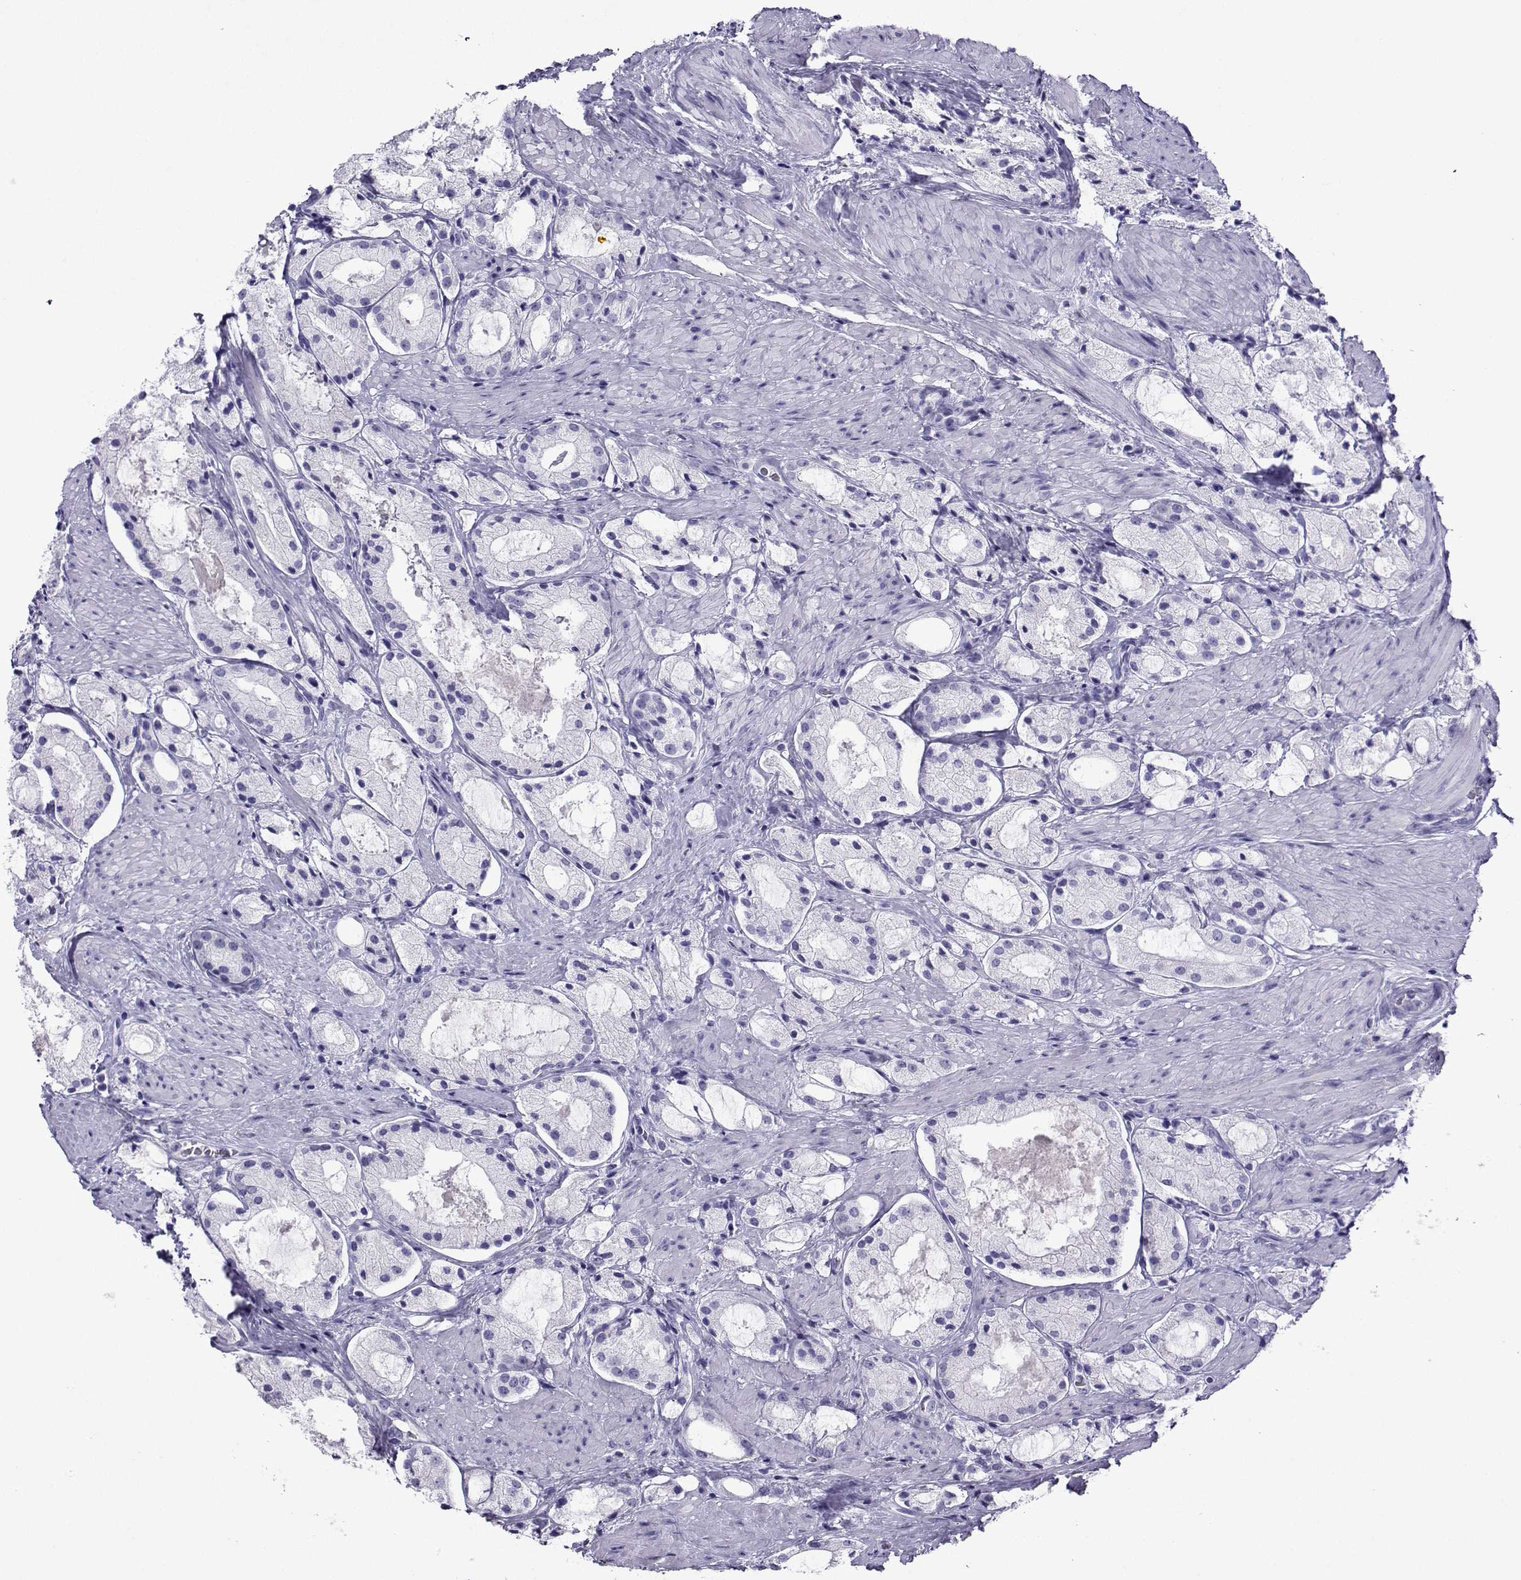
{"staining": {"intensity": "negative", "quantity": "none", "location": "none"}, "tissue": "prostate cancer", "cell_type": "Tumor cells", "image_type": "cancer", "snomed": [{"axis": "morphology", "description": "Adenocarcinoma, NOS"}, {"axis": "morphology", "description": "Adenocarcinoma, High grade"}, {"axis": "topography", "description": "Prostate"}], "caption": "An immunohistochemistry (IHC) photomicrograph of prostate high-grade adenocarcinoma is shown. There is no staining in tumor cells of prostate high-grade adenocarcinoma.", "gene": "CRYBB1", "patient": {"sex": "male", "age": 64}}